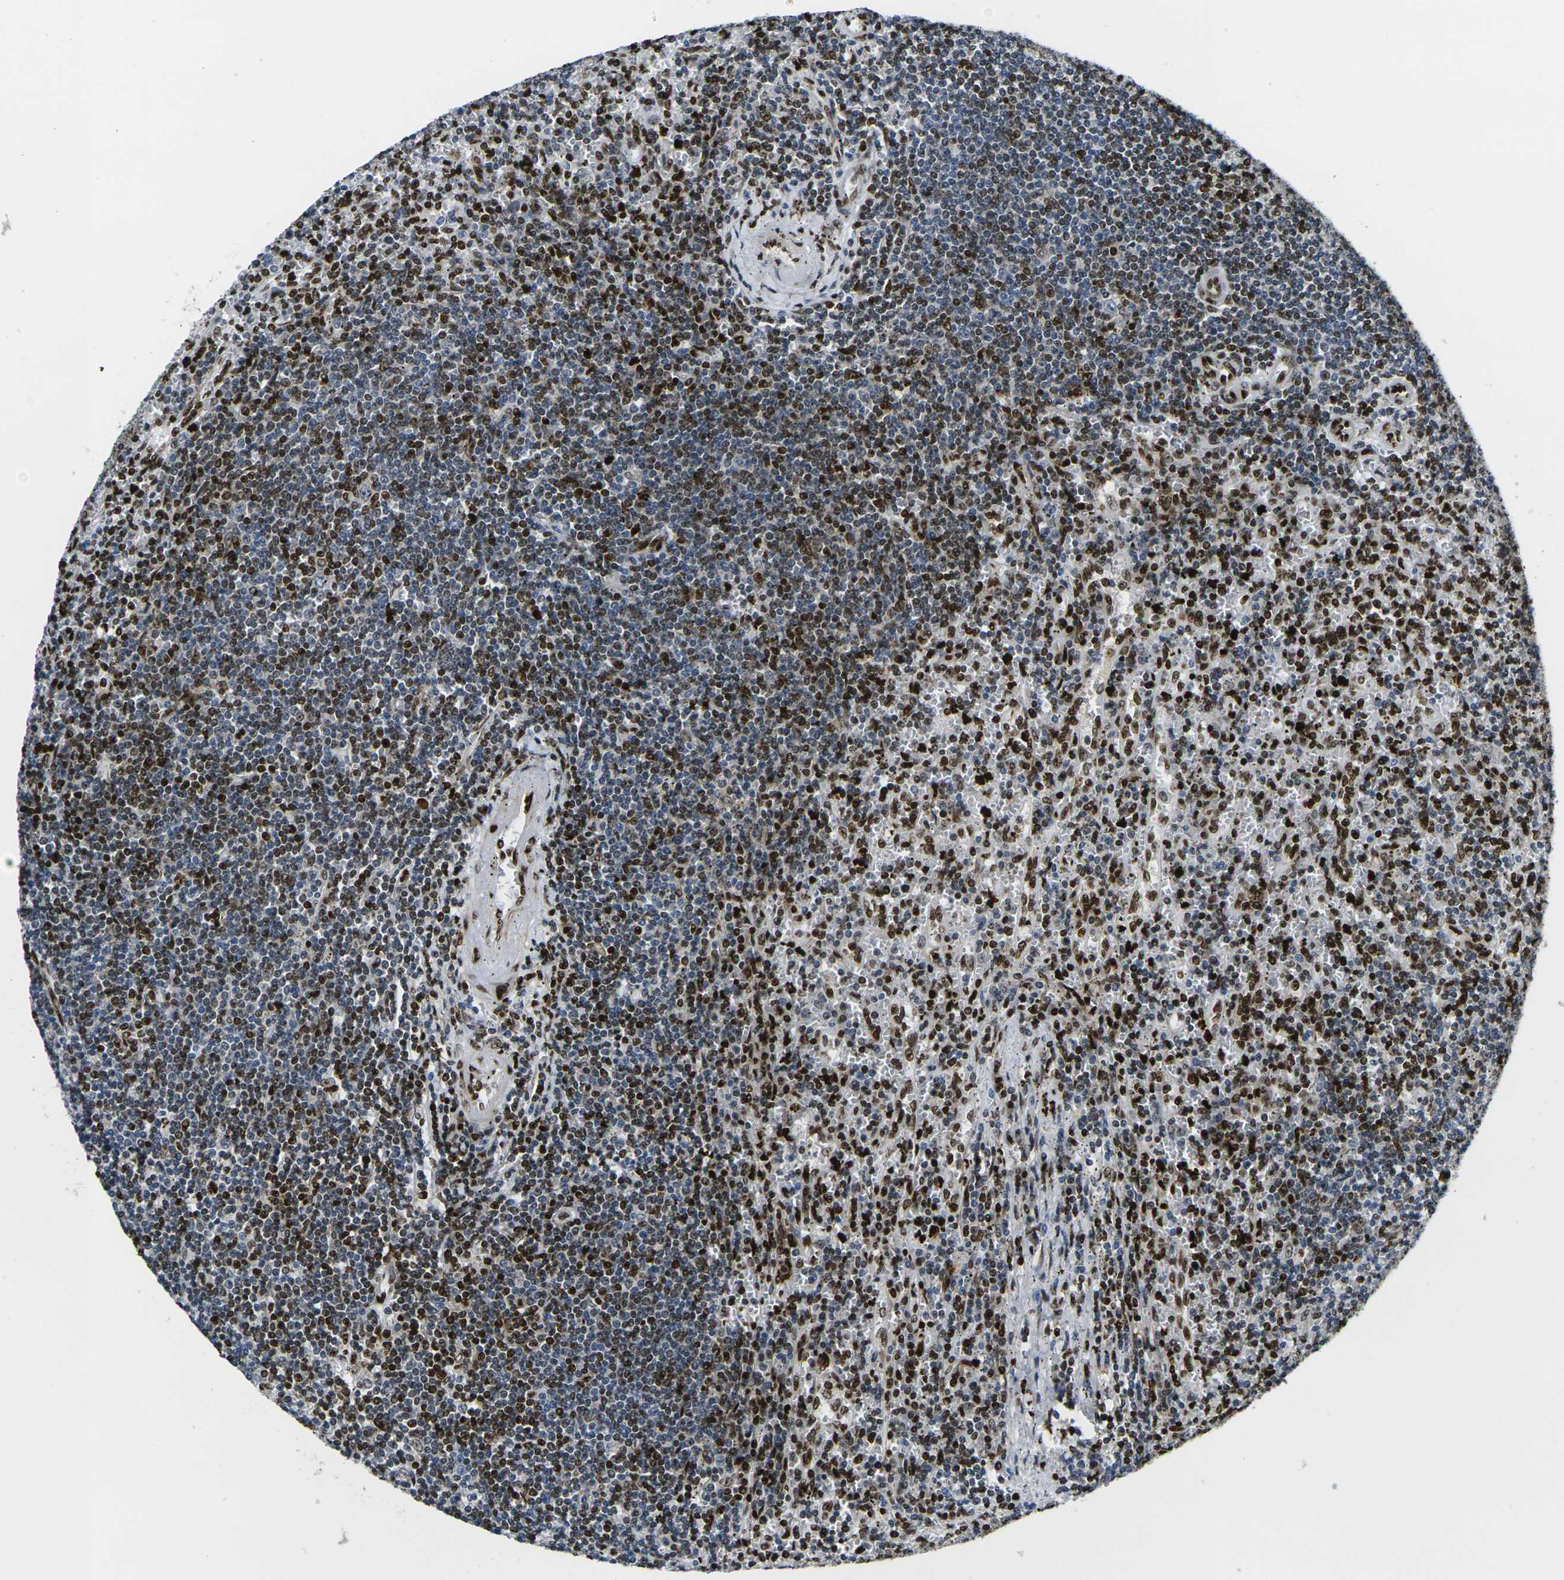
{"staining": {"intensity": "strong", "quantity": "25%-75%", "location": "nuclear"}, "tissue": "lymphoma", "cell_type": "Tumor cells", "image_type": "cancer", "snomed": [{"axis": "morphology", "description": "Malignant lymphoma, non-Hodgkin's type, Low grade"}, {"axis": "topography", "description": "Spleen"}], "caption": "IHC of human malignant lymphoma, non-Hodgkin's type (low-grade) shows high levels of strong nuclear positivity in about 25%-75% of tumor cells.", "gene": "H1-10", "patient": {"sex": "male", "age": 76}}